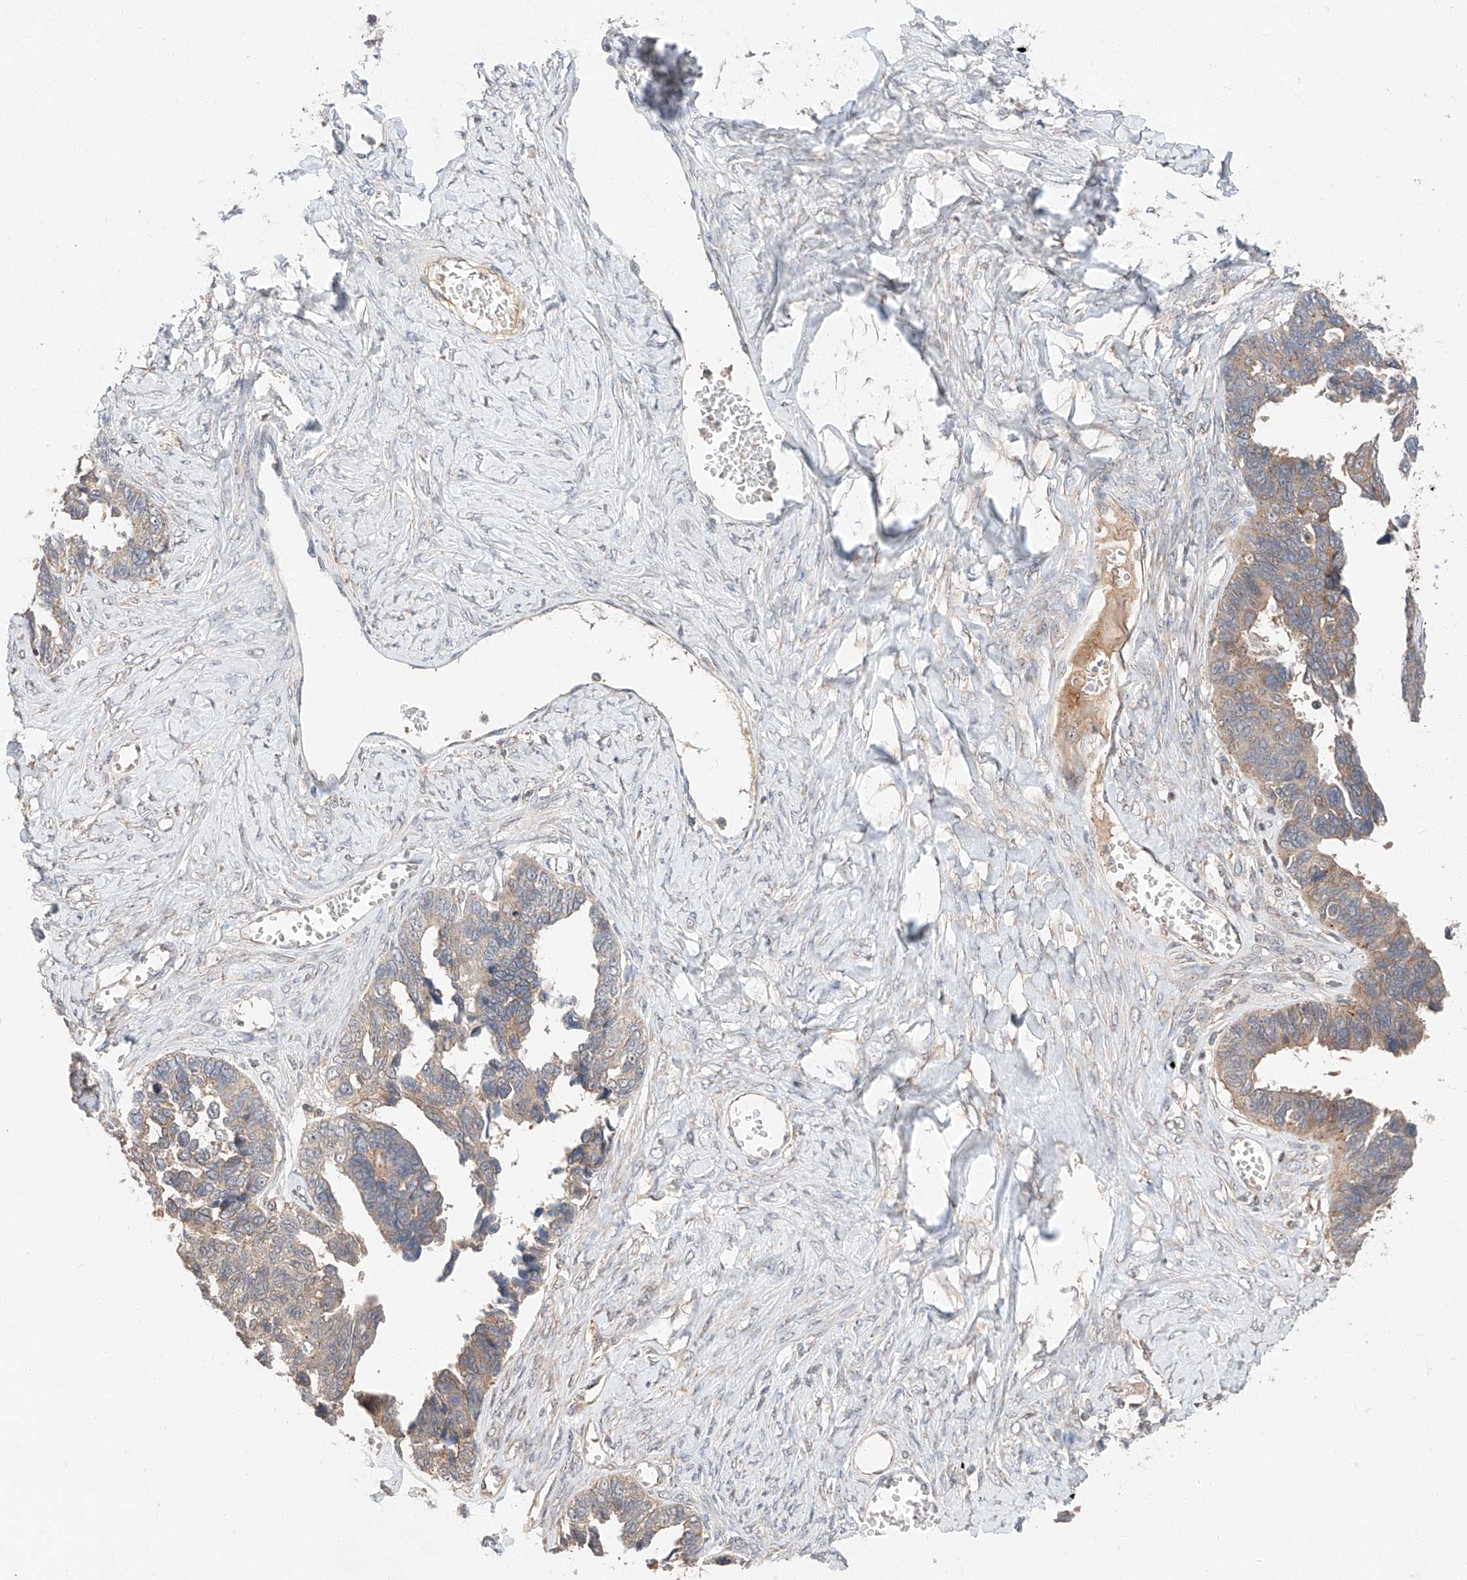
{"staining": {"intensity": "moderate", "quantity": "25%-75%", "location": "cytoplasmic/membranous"}, "tissue": "ovarian cancer", "cell_type": "Tumor cells", "image_type": "cancer", "snomed": [{"axis": "morphology", "description": "Cystadenocarcinoma, serous, NOS"}, {"axis": "topography", "description": "Ovary"}], "caption": "Brown immunohistochemical staining in human ovarian cancer displays moderate cytoplasmic/membranous expression in about 25%-75% of tumor cells.", "gene": "XPNPEP1", "patient": {"sex": "female", "age": 79}}